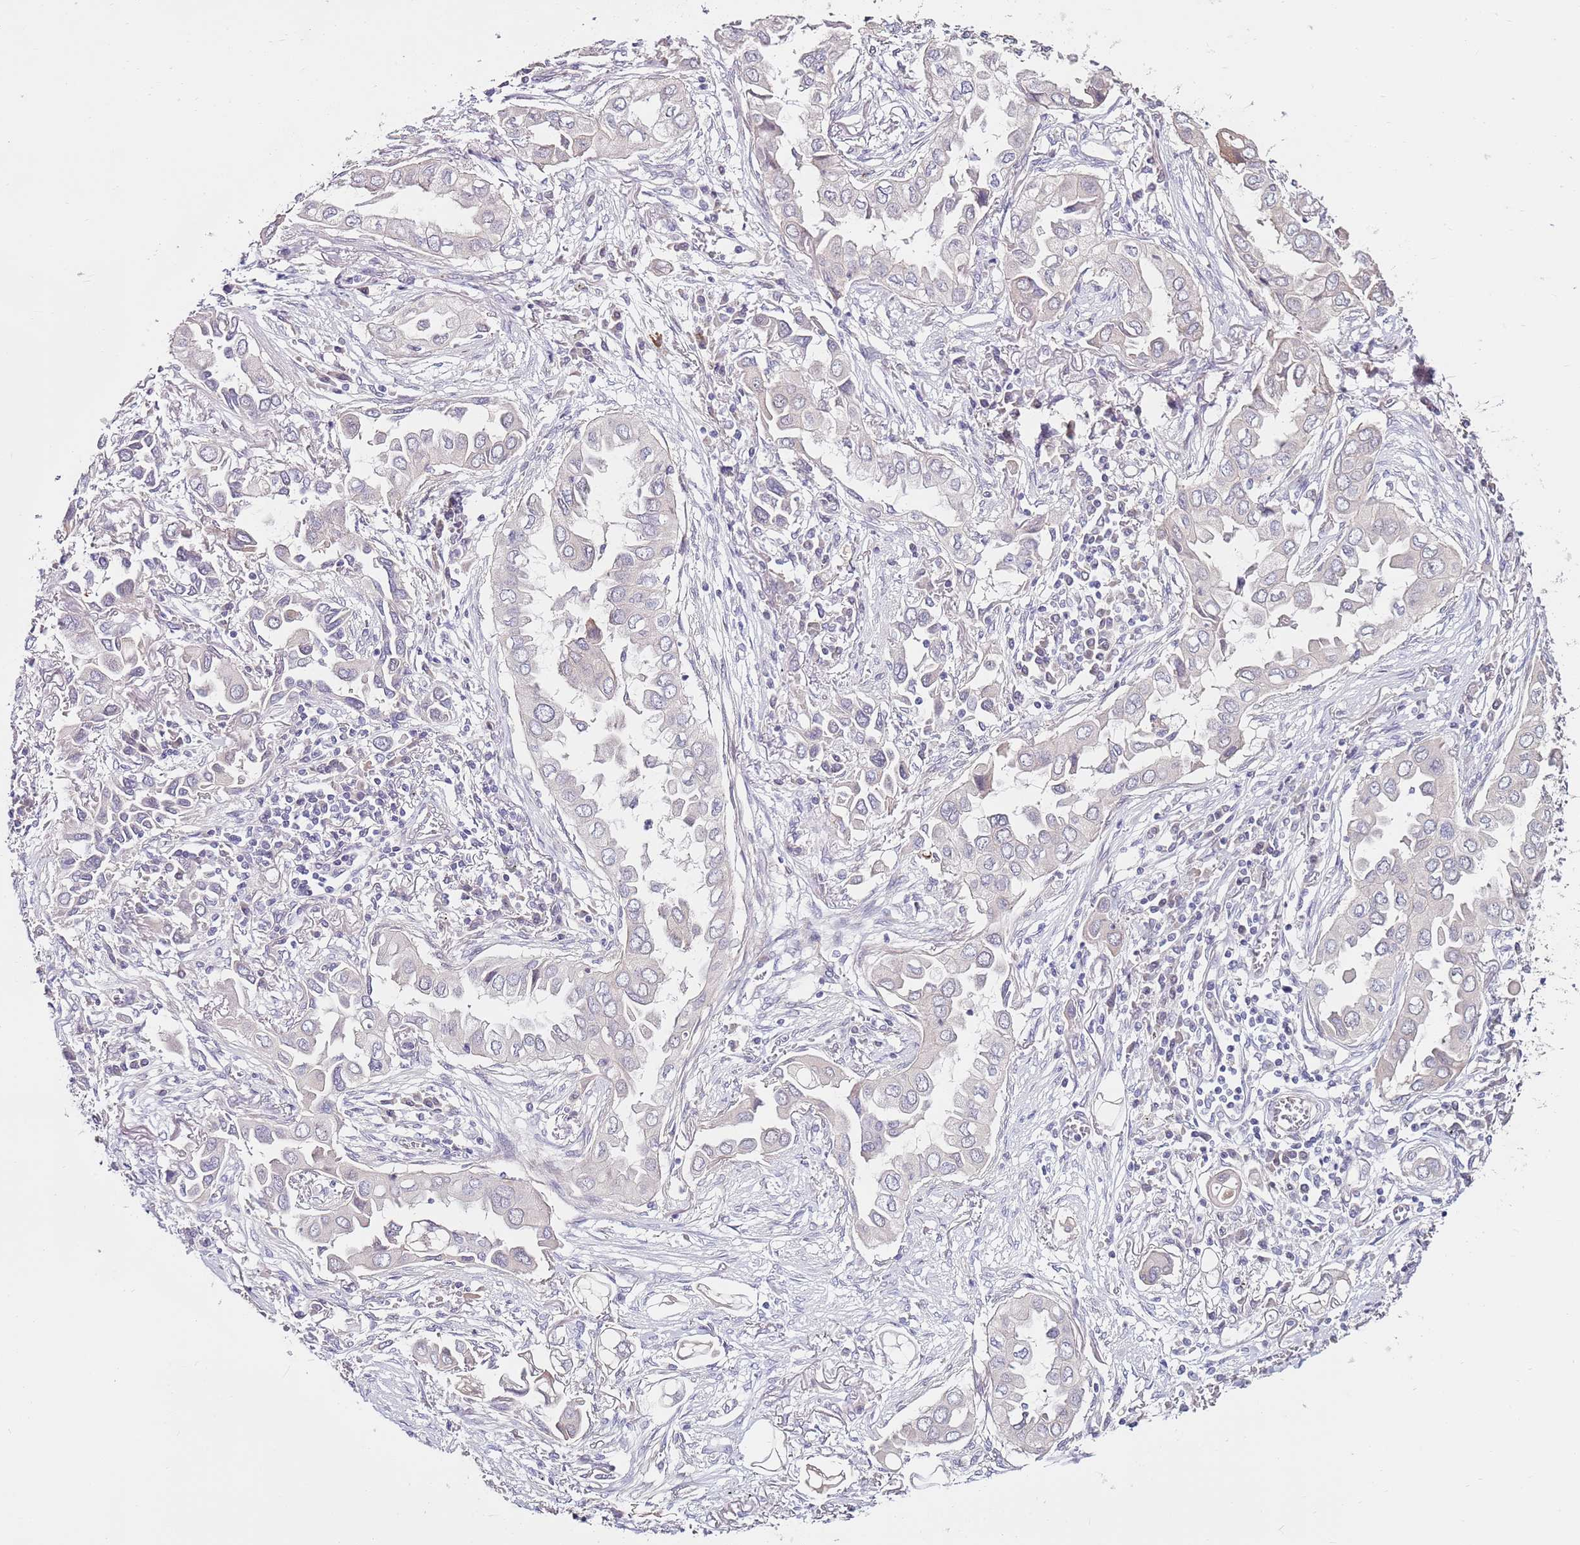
{"staining": {"intensity": "negative", "quantity": "none", "location": "none"}, "tissue": "lung cancer", "cell_type": "Tumor cells", "image_type": "cancer", "snomed": [{"axis": "morphology", "description": "Adenocarcinoma, NOS"}, {"axis": "topography", "description": "Lung"}], "caption": "The immunohistochemistry micrograph has no significant staining in tumor cells of lung adenocarcinoma tissue.", "gene": "RARS2", "patient": {"sex": "female", "age": 76}}